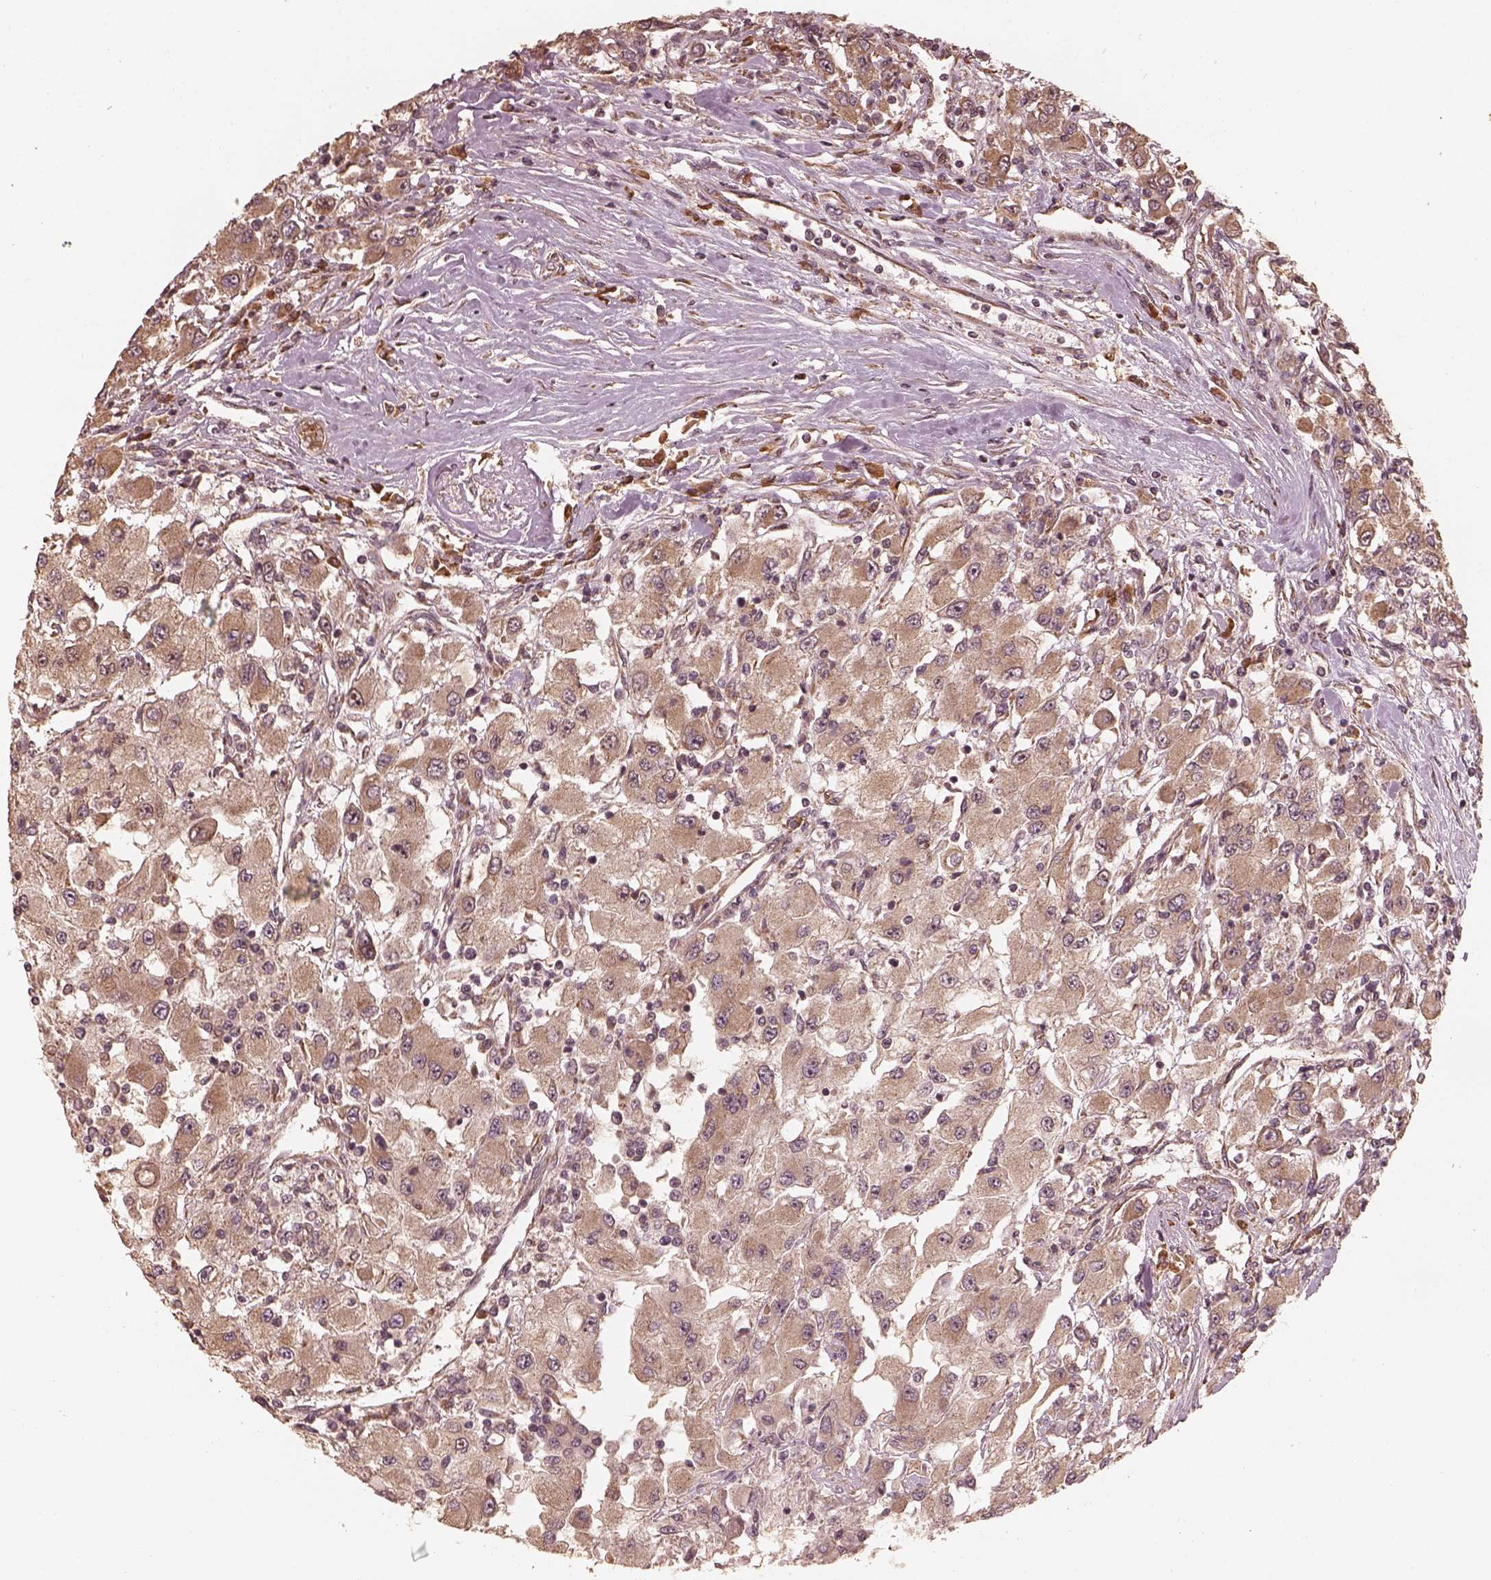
{"staining": {"intensity": "weak", "quantity": ">75%", "location": "cytoplasmic/membranous"}, "tissue": "renal cancer", "cell_type": "Tumor cells", "image_type": "cancer", "snomed": [{"axis": "morphology", "description": "Adenocarcinoma, NOS"}, {"axis": "topography", "description": "Kidney"}], "caption": "The image reveals immunohistochemical staining of renal adenocarcinoma. There is weak cytoplasmic/membranous staining is appreciated in about >75% of tumor cells.", "gene": "DNAJC25", "patient": {"sex": "female", "age": 67}}